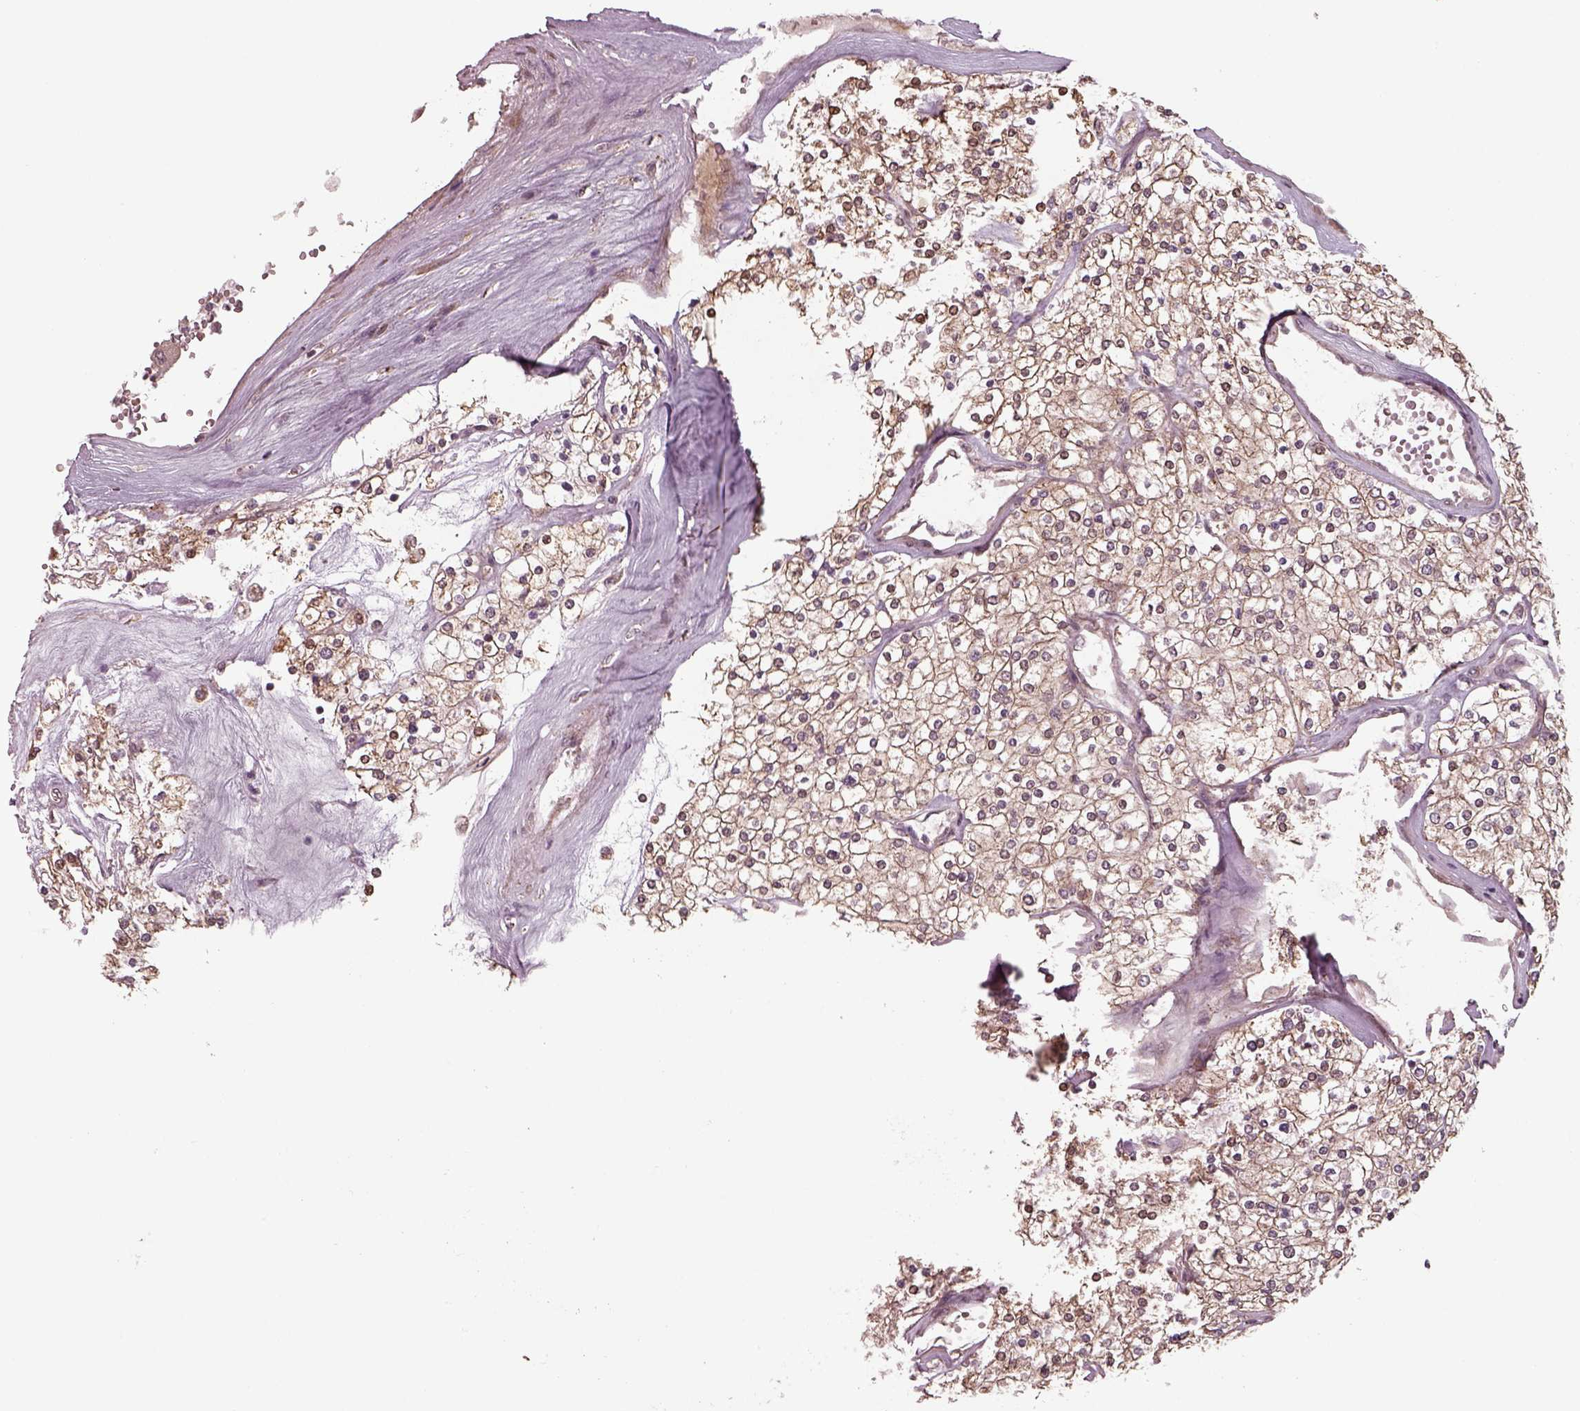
{"staining": {"intensity": "moderate", "quantity": ">75%", "location": "cytoplasmic/membranous"}, "tissue": "renal cancer", "cell_type": "Tumor cells", "image_type": "cancer", "snomed": [{"axis": "morphology", "description": "Adenocarcinoma, NOS"}, {"axis": "topography", "description": "Kidney"}], "caption": "This is a photomicrograph of IHC staining of renal adenocarcinoma, which shows moderate expression in the cytoplasmic/membranous of tumor cells.", "gene": "CHMP3", "patient": {"sex": "male", "age": 80}}